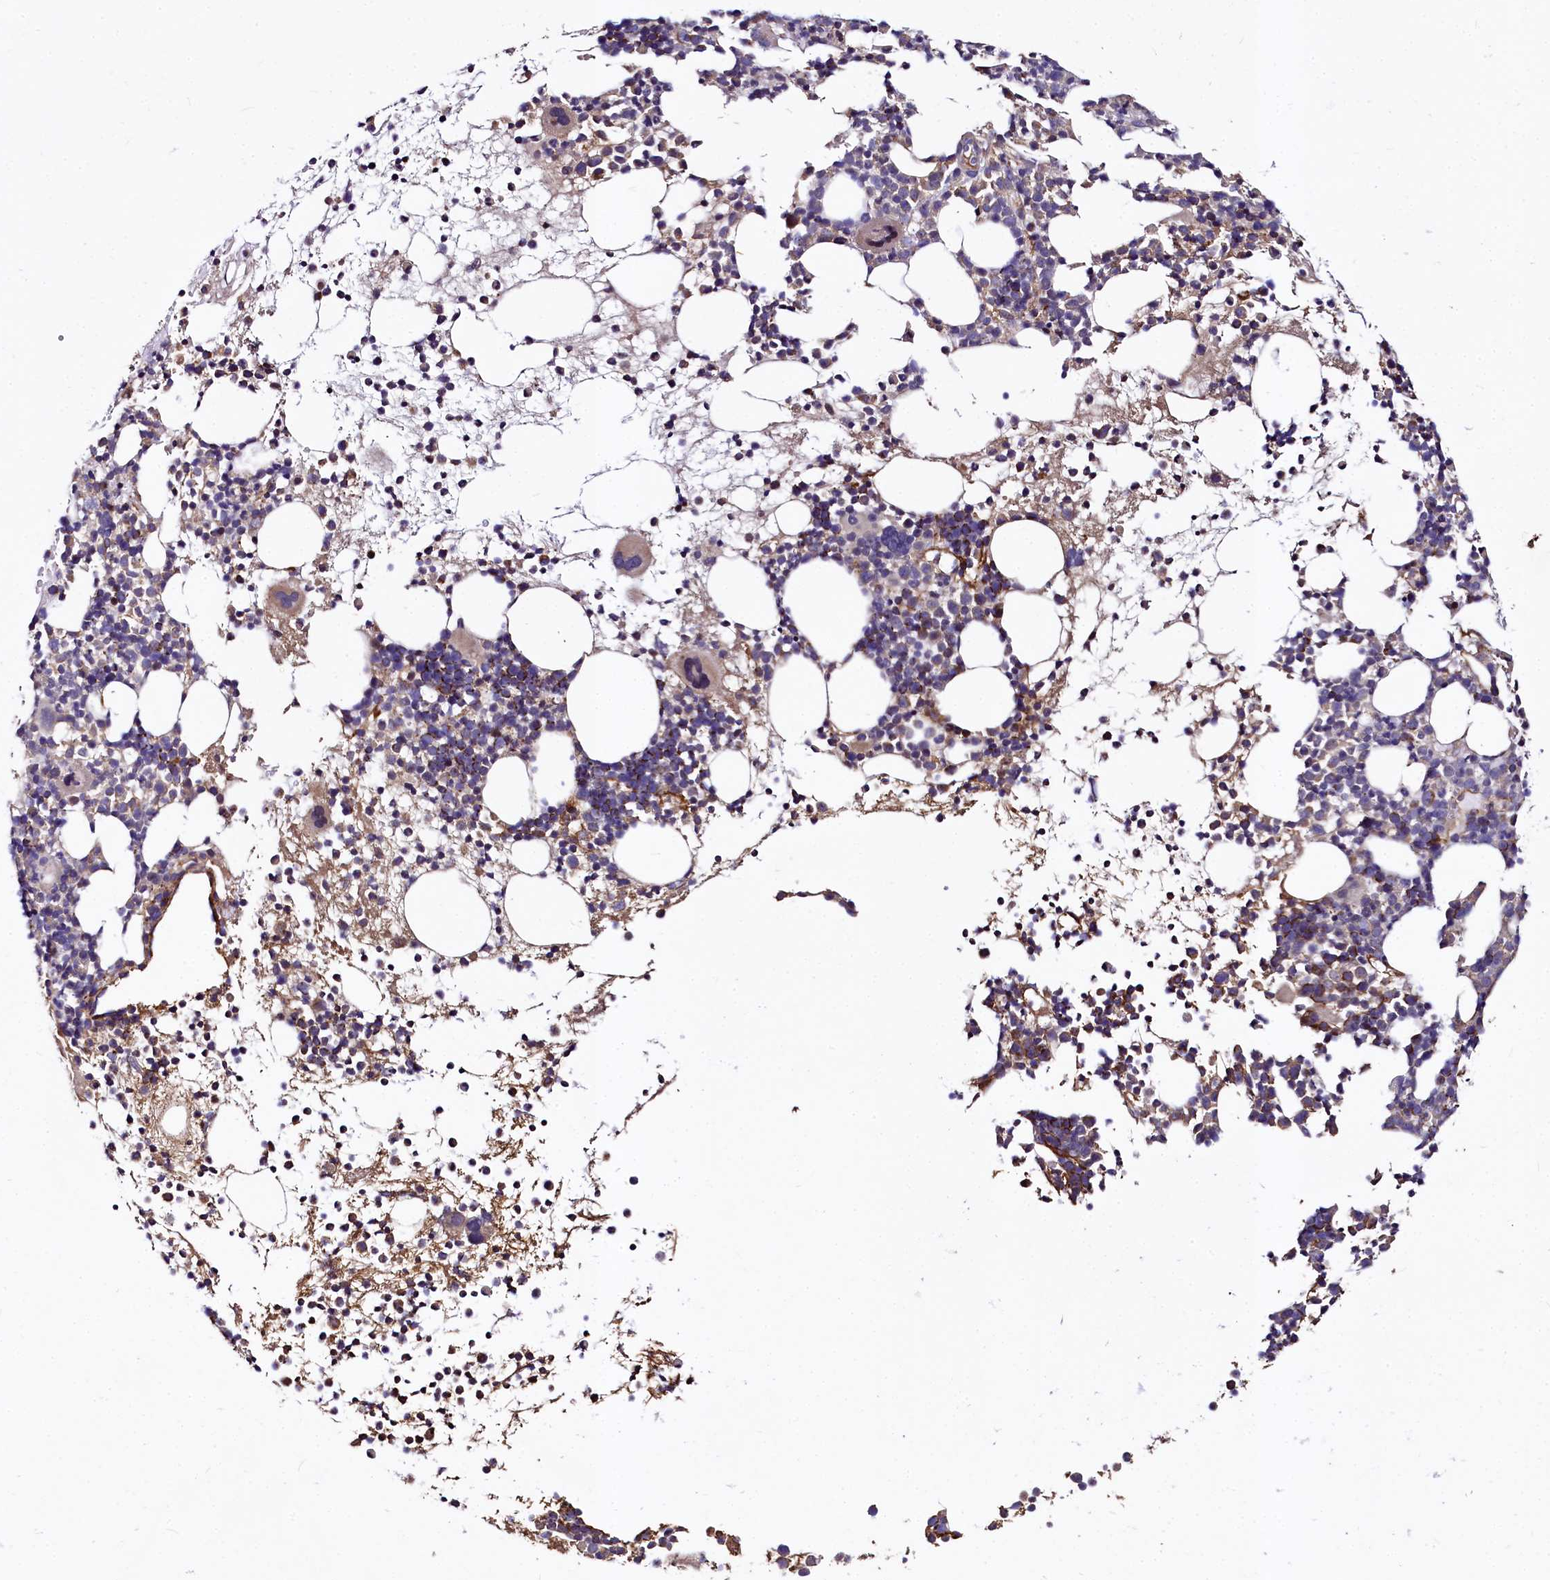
{"staining": {"intensity": "moderate", "quantity": "<25%", "location": "cytoplasmic/membranous"}, "tissue": "bone marrow", "cell_type": "Hematopoietic cells", "image_type": "normal", "snomed": [{"axis": "morphology", "description": "Normal tissue, NOS"}, {"axis": "topography", "description": "Bone marrow"}], "caption": "A high-resolution histopathology image shows immunohistochemistry (IHC) staining of unremarkable bone marrow, which demonstrates moderate cytoplasmic/membranous expression in approximately <25% of hematopoietic cells. Nuclei are stained in blue.", "gene": "SPRYD3", "patient": {"sex": "female", "age": 57}}